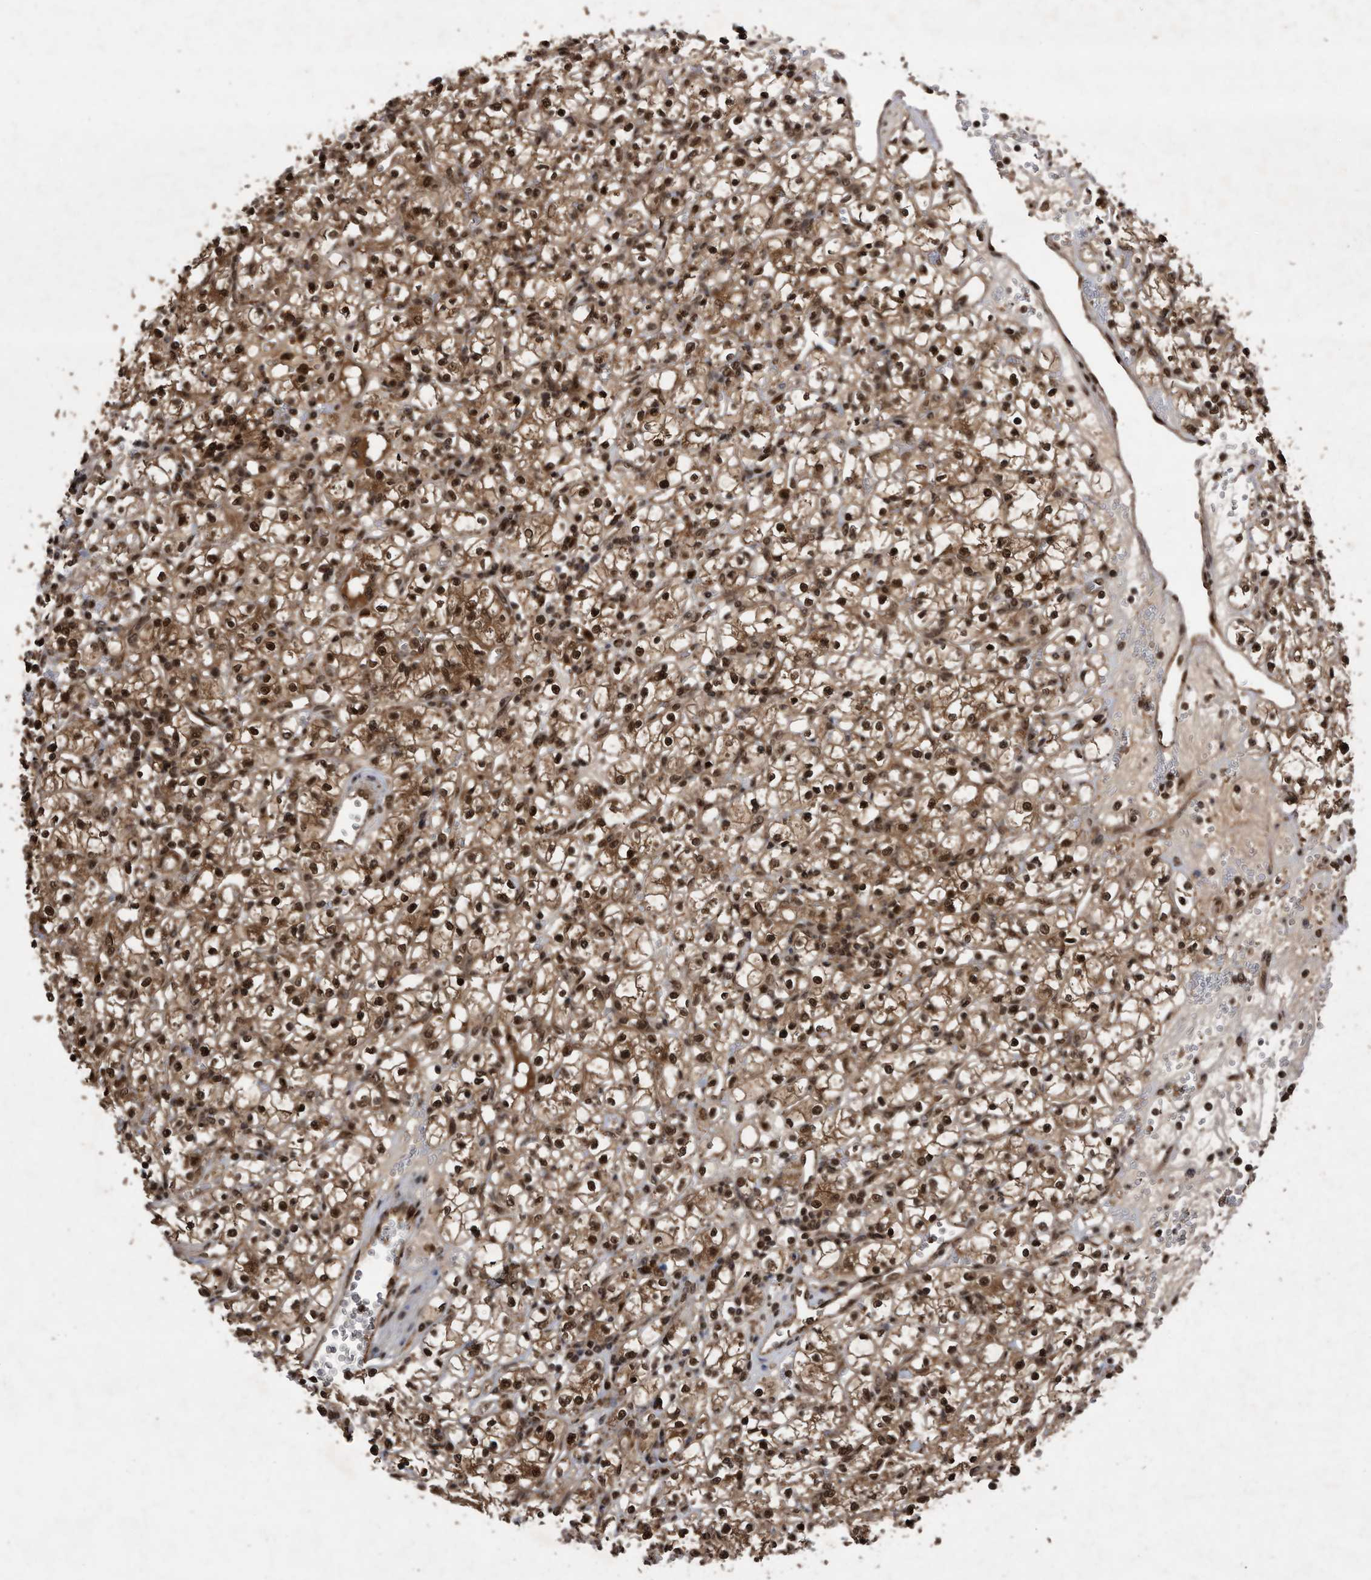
{"staining": {"intensity": "strong", "quantity": ">75%", "location": "cytoplasmic/membranous,nuclear"}, "tissue": "renal cancer", "cell_type": "Tumor cells", "image_type": "cancer", "snomed": [{"axis": "morphology", "description": "Adenocarcinoma, NOS"}, {"axis": "topography", "description": "Kidney"}], "caption": "Immunohistochemical staining of human adenocarcinoma (renal) reveals high levels of strong cytoplasmic/membranous and nuclear protein expression in about >75% of tumor cells.", "gene": "RAD23B", "patient": {"sex": "female", "age": 59}}